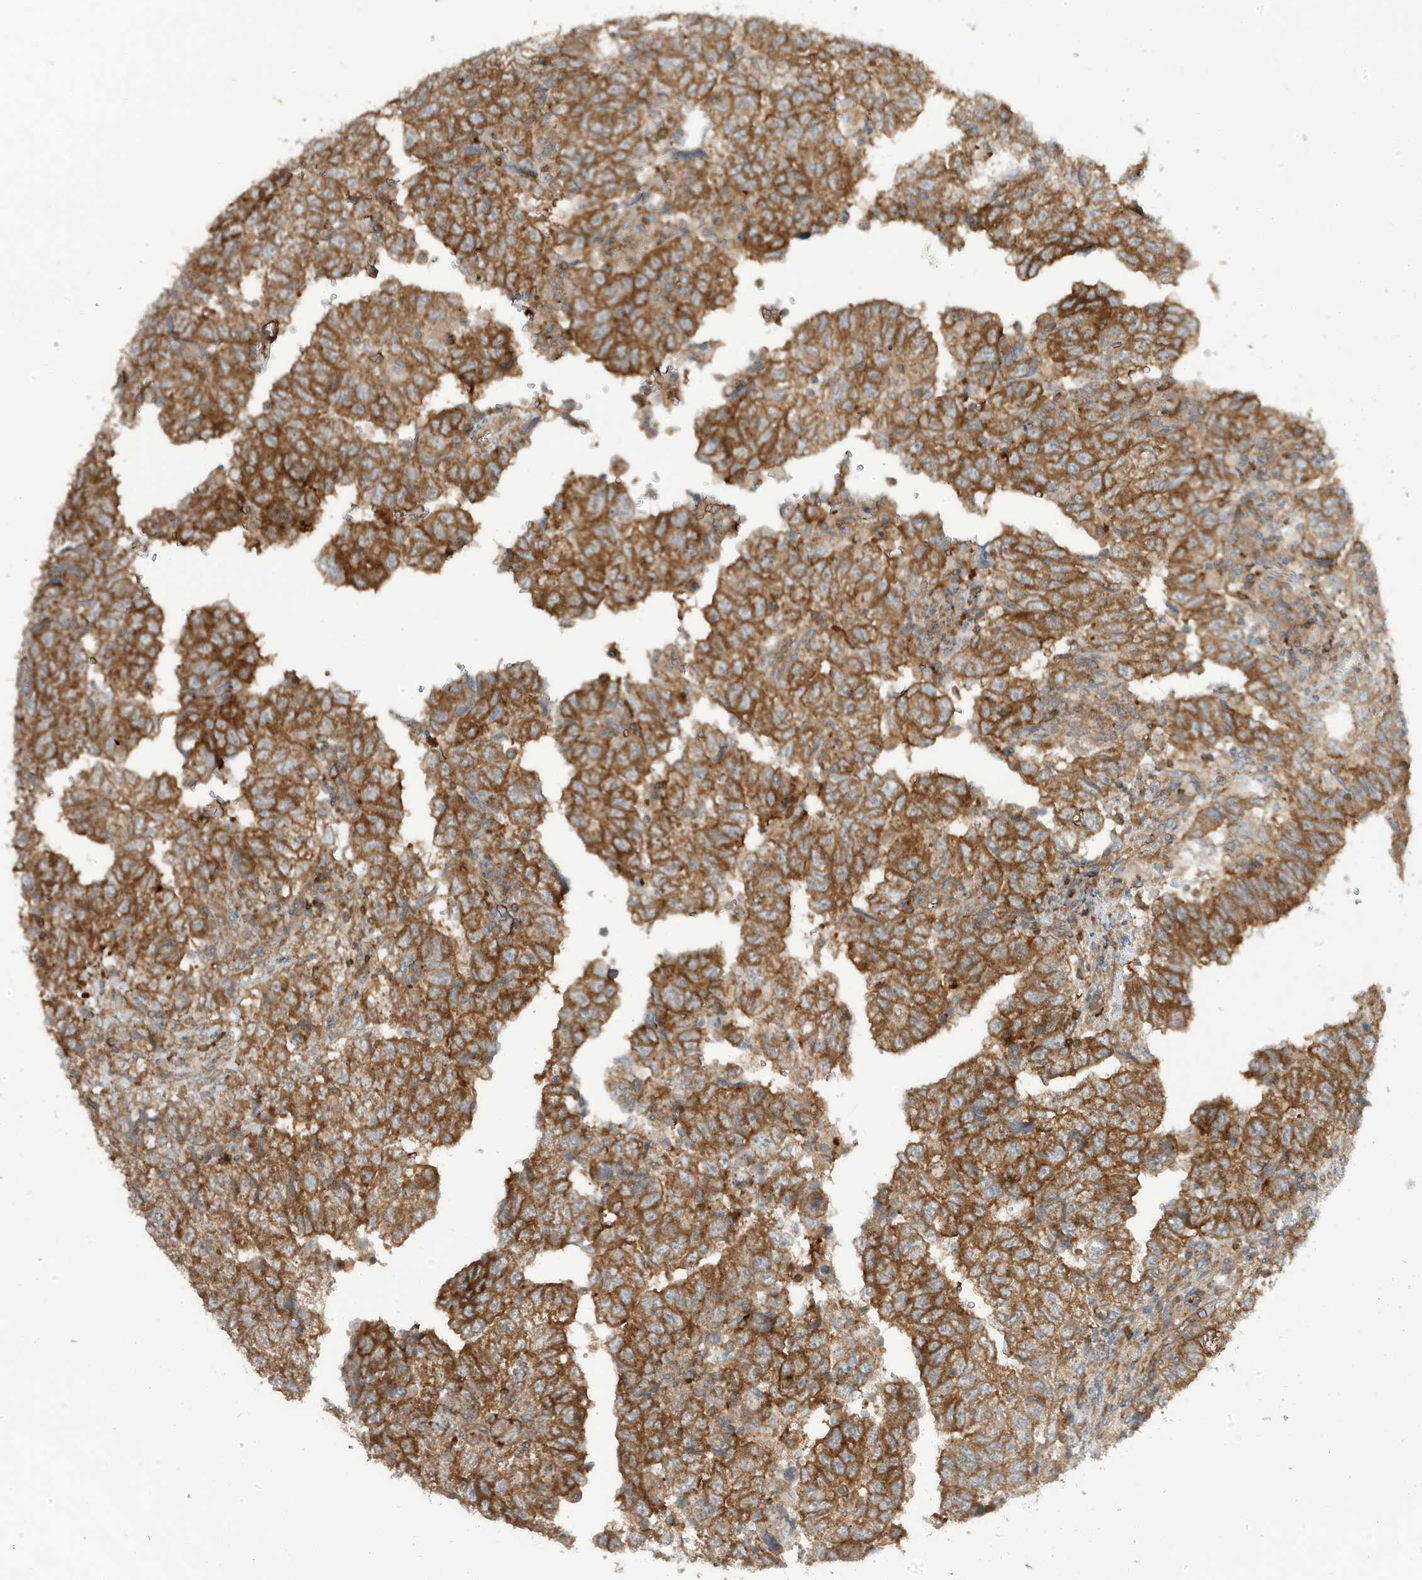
{"staining": {"intensity": "moderate", "quantity": ">75%", "location": "cytoplasmic/membranous"}, "tissue": "testis cancer", "cell_type": "Tumor cells", "image_type": "cancer", "snomed": [{"axis": "morphology", "description": "Carcinoma, Embryonal, NOS"}, {"axis": "topography", "description": "Testis"}], "caption": "Human embryonal carcinoma (testis) stained for a protein (brown) displays moderate cytoplasmic/membranous positive positivity in approximately >75% of tumor cells.", "gene": "STAM", "patient": {"sex": "male", "age": 36}}